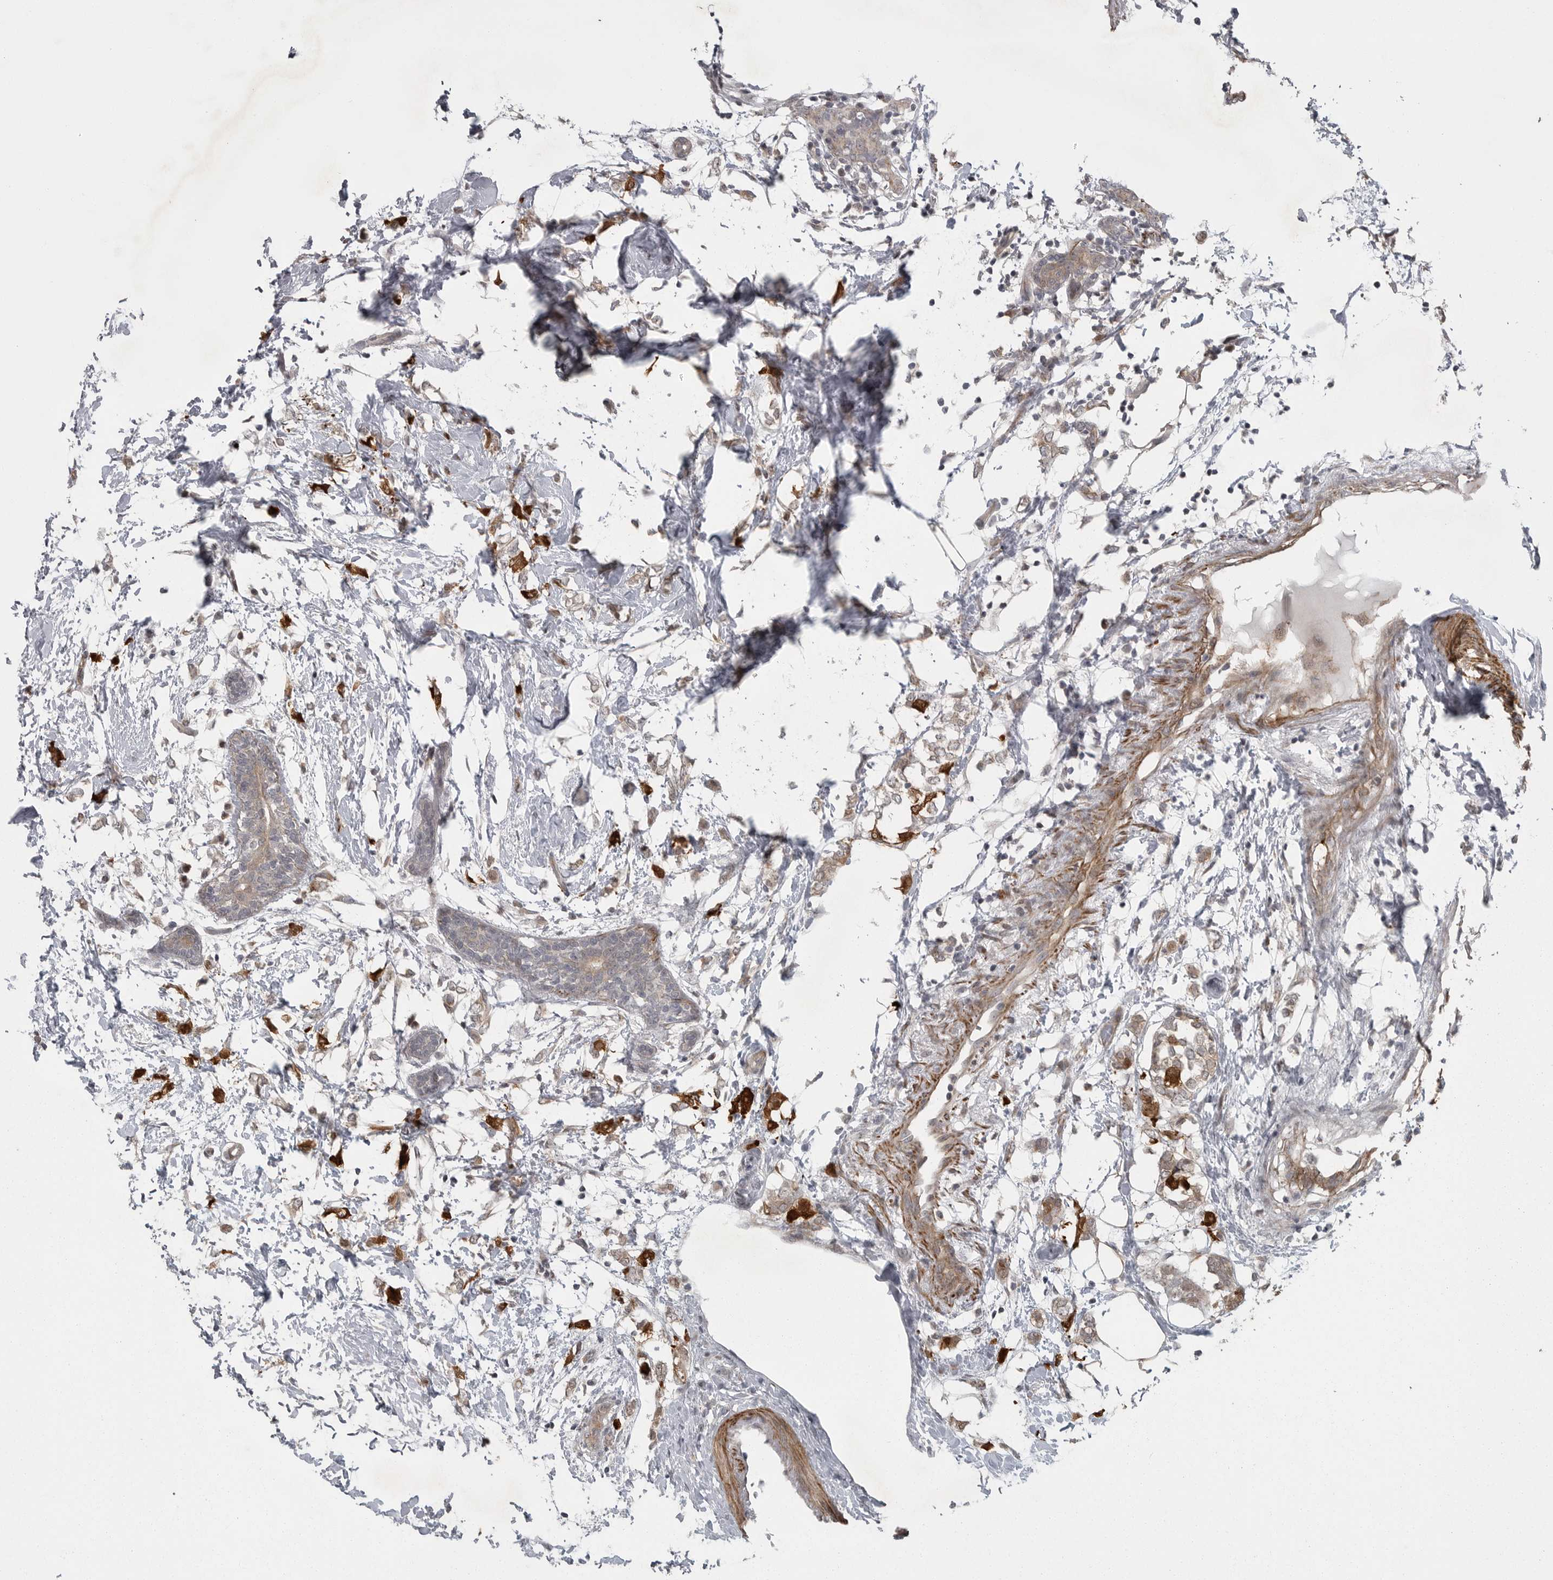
{"staining": {"intensity": "weak", "quantity": ">75%", "location": "cytoplasmic/membranous"}, "tissue": "breast cancer", "cell_type": "Tumor cells", "image_type": "cancer", "snomed": [{"axis": "morphology", "description": "Normal tissue, NOS"}, {"axis": "morphology", "description": "Lobular carcinoma"}, {"axis": "topography", "description": "Breast"}], "caption": "Protein expression analysis of breast cancer (lobular carcinoma) shows weak cytoplasmic/membranous staining in about >75% of tumor cells.", "gene": "PPP1R9A", "patient": {"sex": "female", "age": 47}}